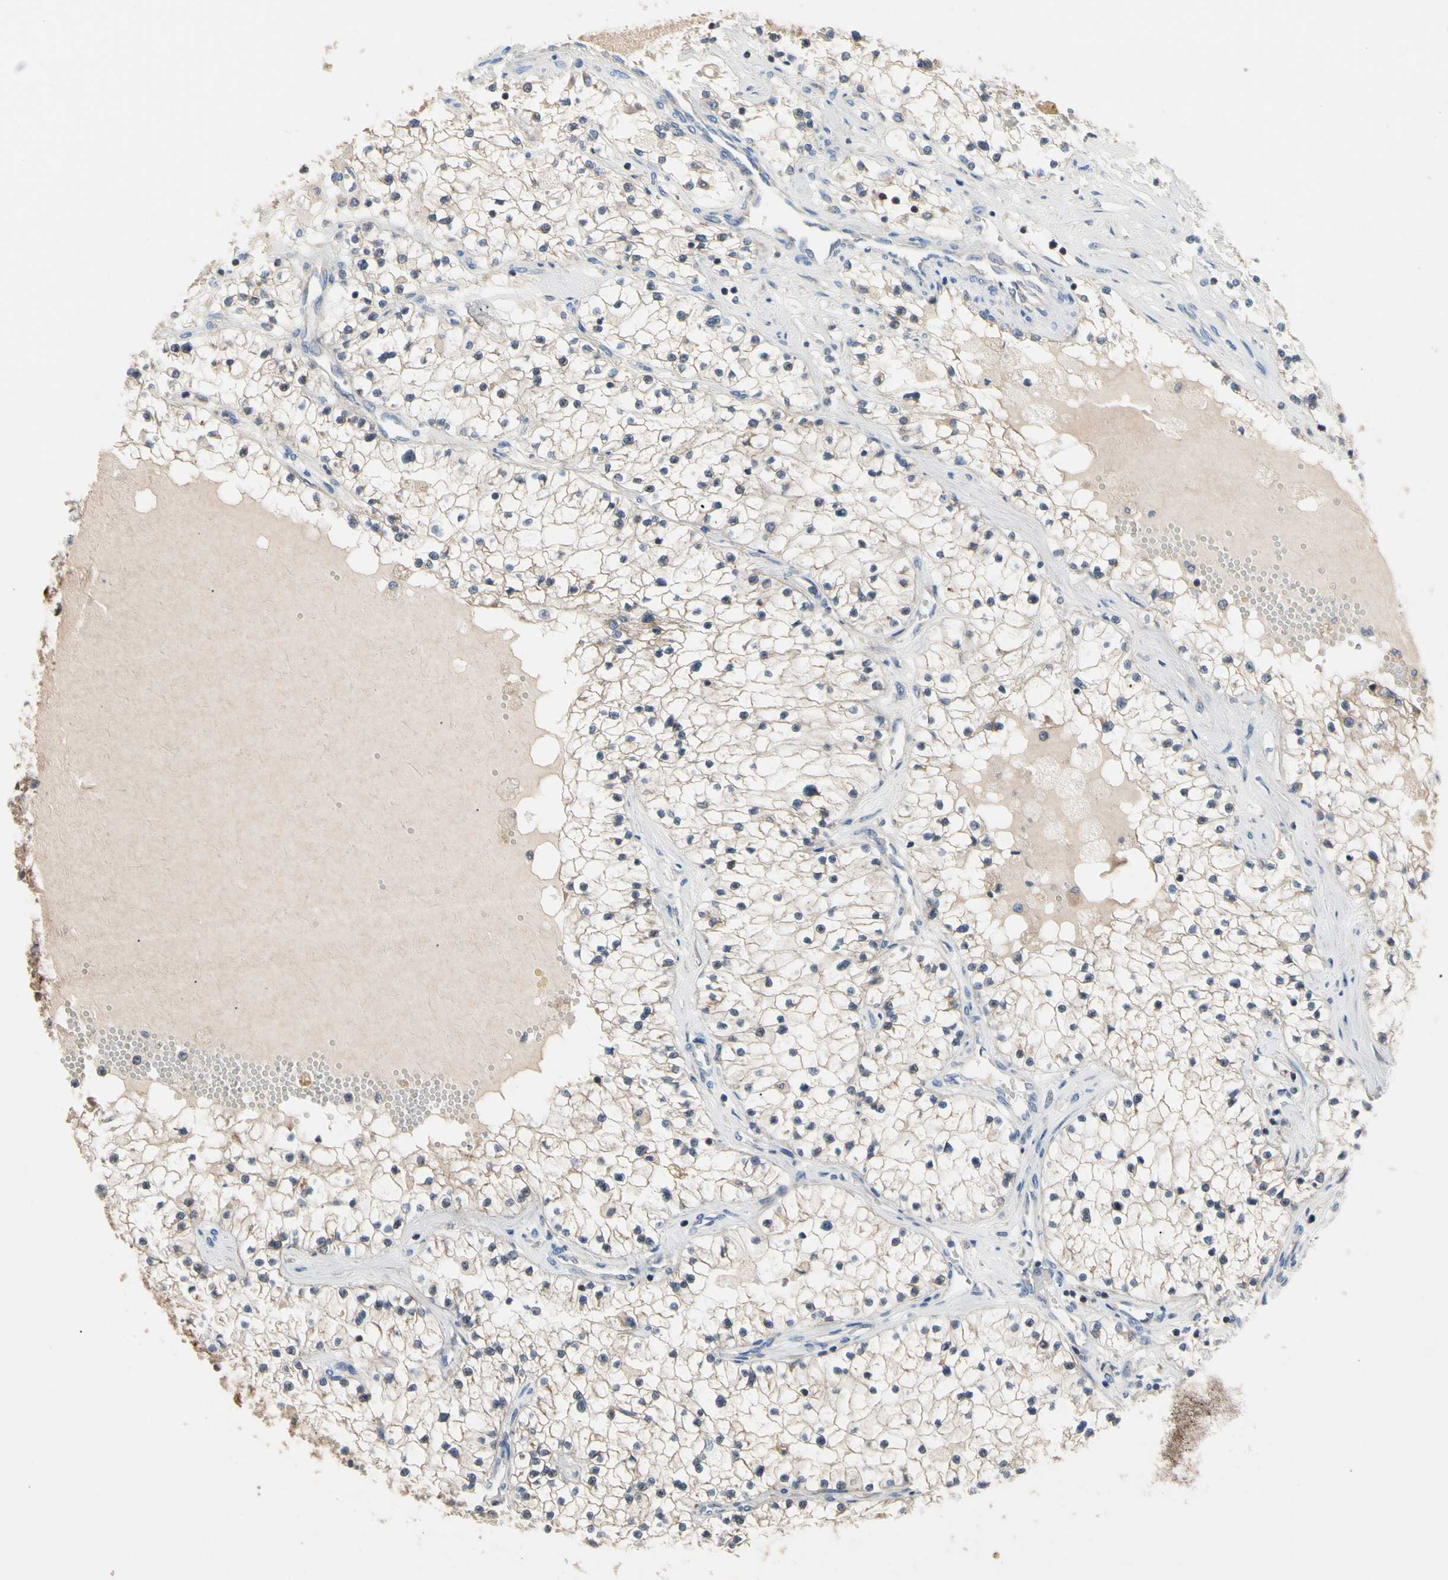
{"staining": {"intensity": "weak", "quantity": "<25%", "location": "cytoplasmic/membranous"}, "tissue": "renal cancer", "cell_type": "Tumor cells", "image_type": "cancer", "snomed": [{"axis": "morphology", "description": "Adenocarcinoma, NOS"}, {"axis": "topography", "description": "Kidney"}], "caption": "This is an IHC image of adenocarcinoma (renal). There is no positivity in tumor cells.", "gene": "MTHFS", "patient": {"sex": "male", "age": 68}}